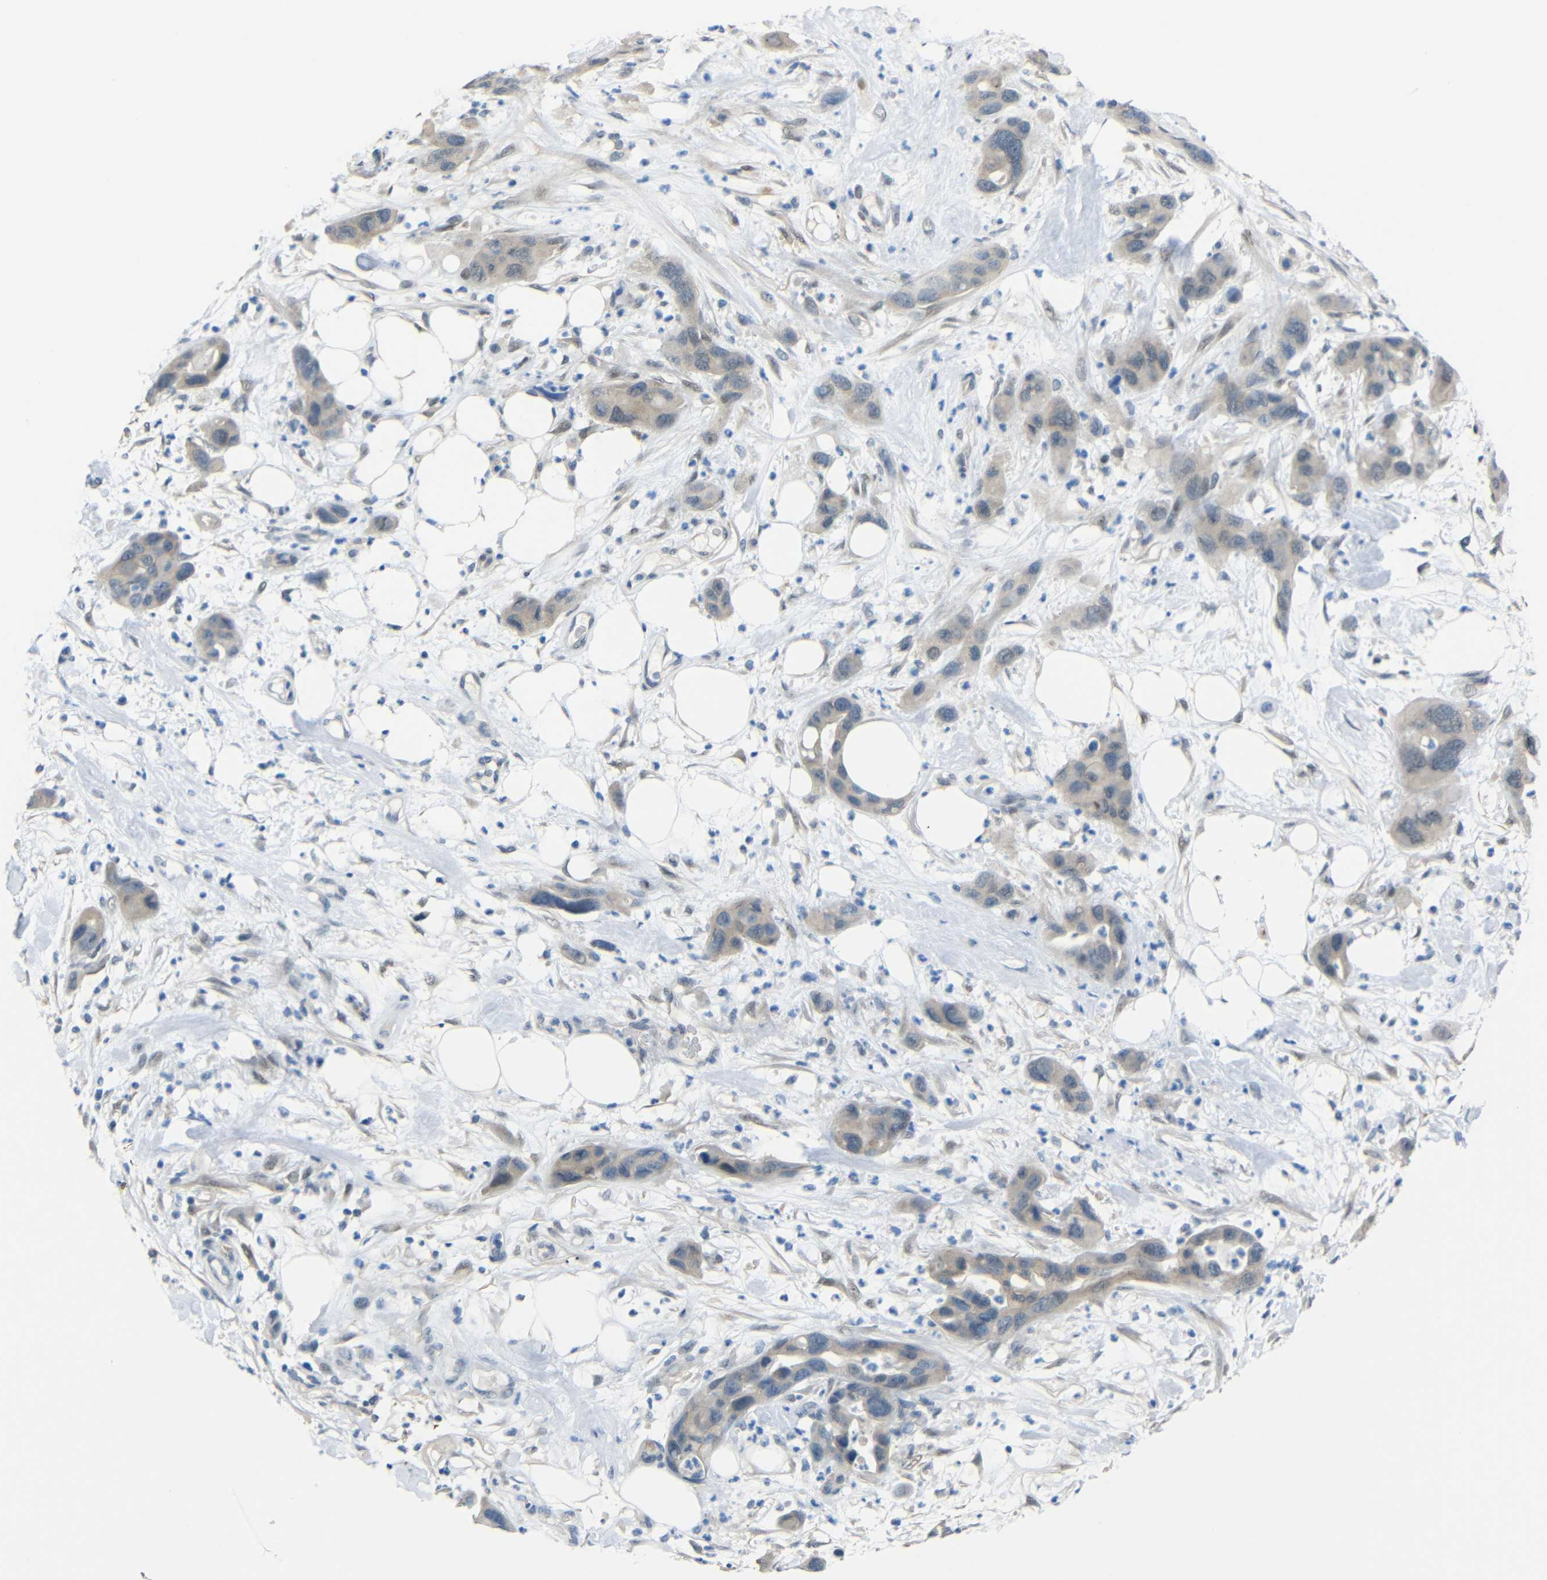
{"staining": {"intensity": "weak", "quantity": "<25%", "location": "cytoplasmic/membranous"}, "tissue": "pancreatic cancer", "cell_type": "Tumor cells", "image_type": "cancer", "snomed": [{"axis": "morphology", "description": "Adenocarcinoma, NOS"}, {"axis": "topography", "description": "Pancreas"}], "caption": "Tumor cells show no significant protein expression in pancreatic adenocarcinoma.", "gene": "GPR158", "patient": {"sex": "female", "age": 71}}